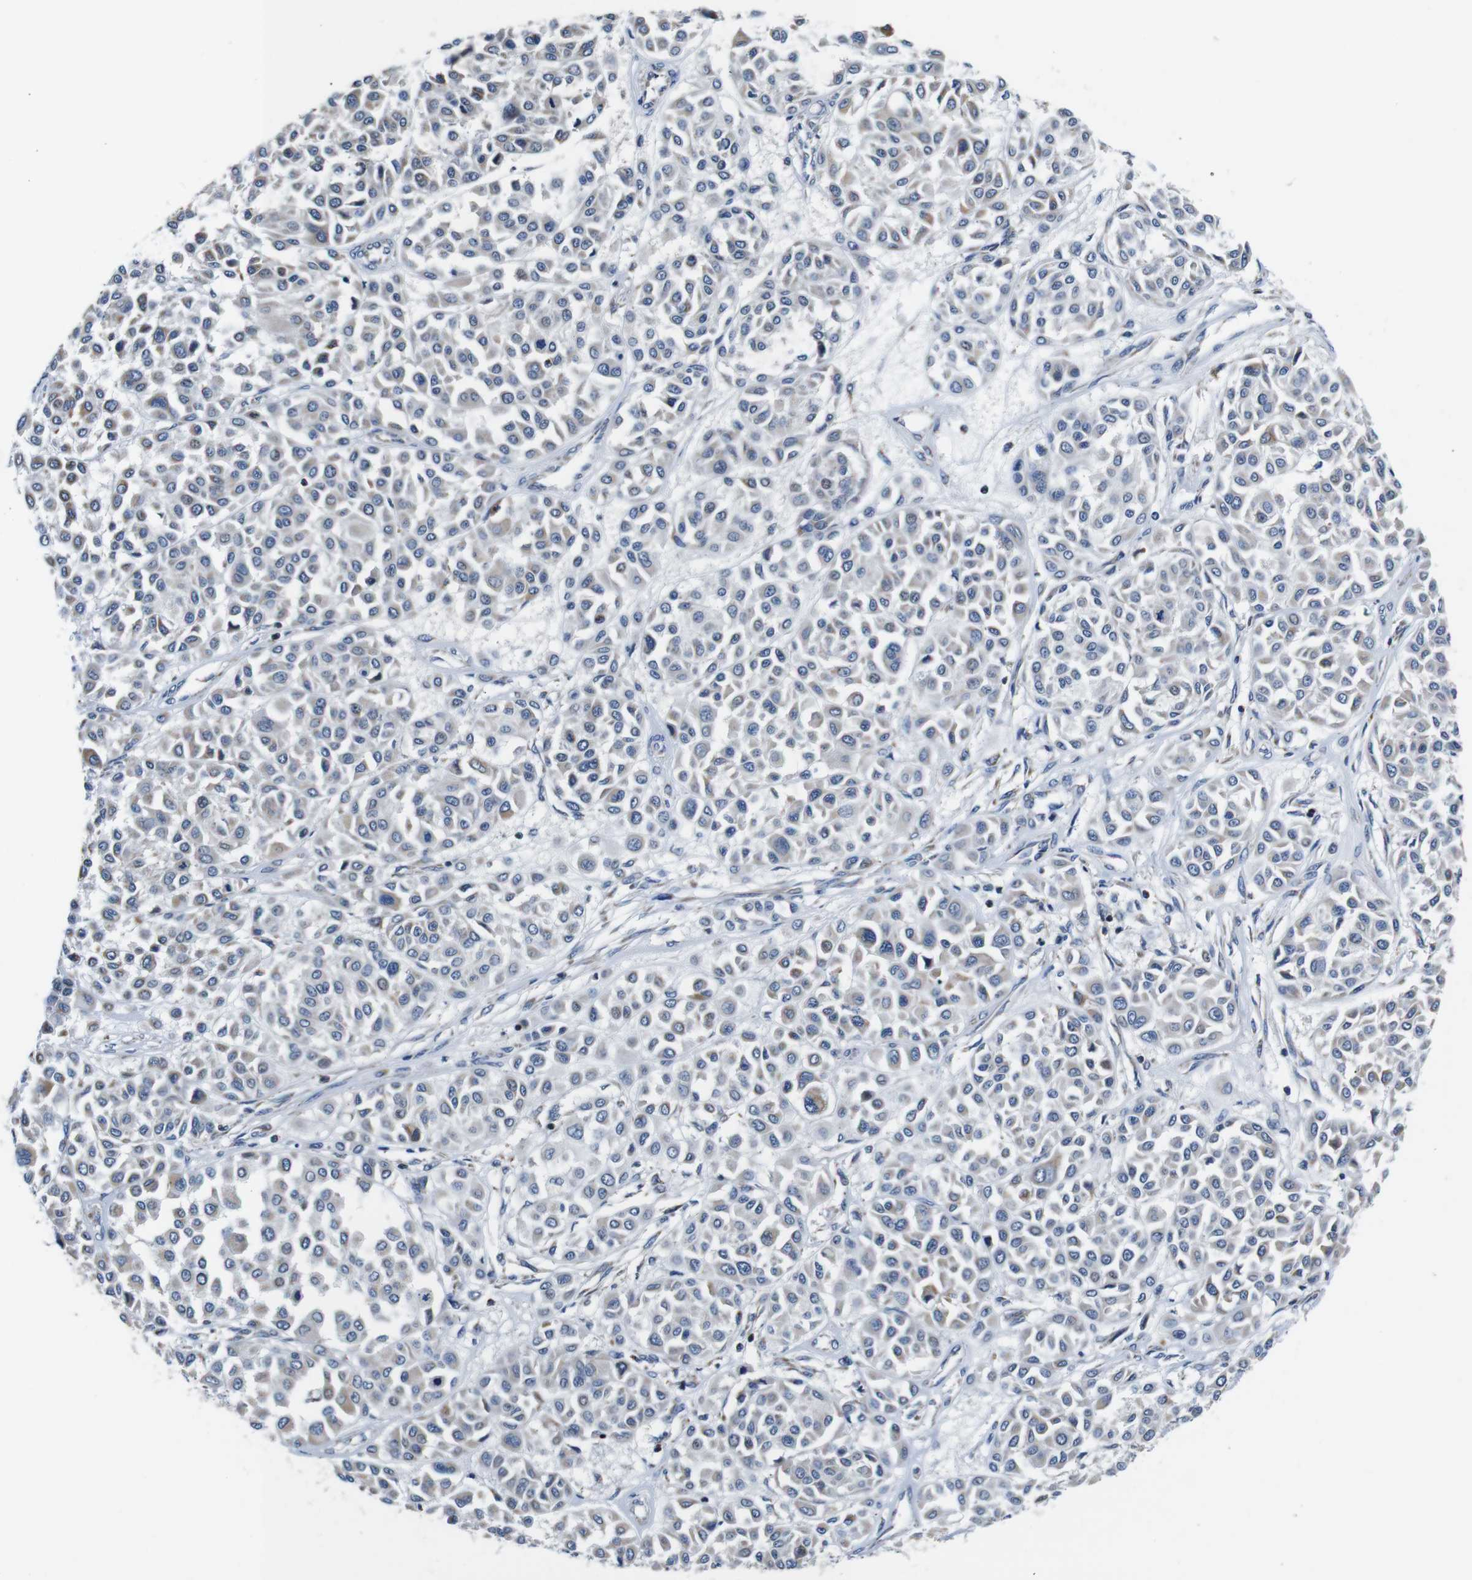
{"staining": {"intensity": "negative", "quantity": "none", "location": "none"}, "tissue": "melanoma", "cell_type": "Tumor cells", "image_type": "cancer", "snomed": [{"axis": "morphology", "description": "Malignant melanoma, Metastatic site"}, {"axis": "topography", "description": "Soft tissue"}], "caption": "A histopathology image of malignant melanoma (metastatic site) stained for a protein displays no brown staining in tumor cells.", "gene": "LRP4", "patient": {"sex": "male", "age": 41}}